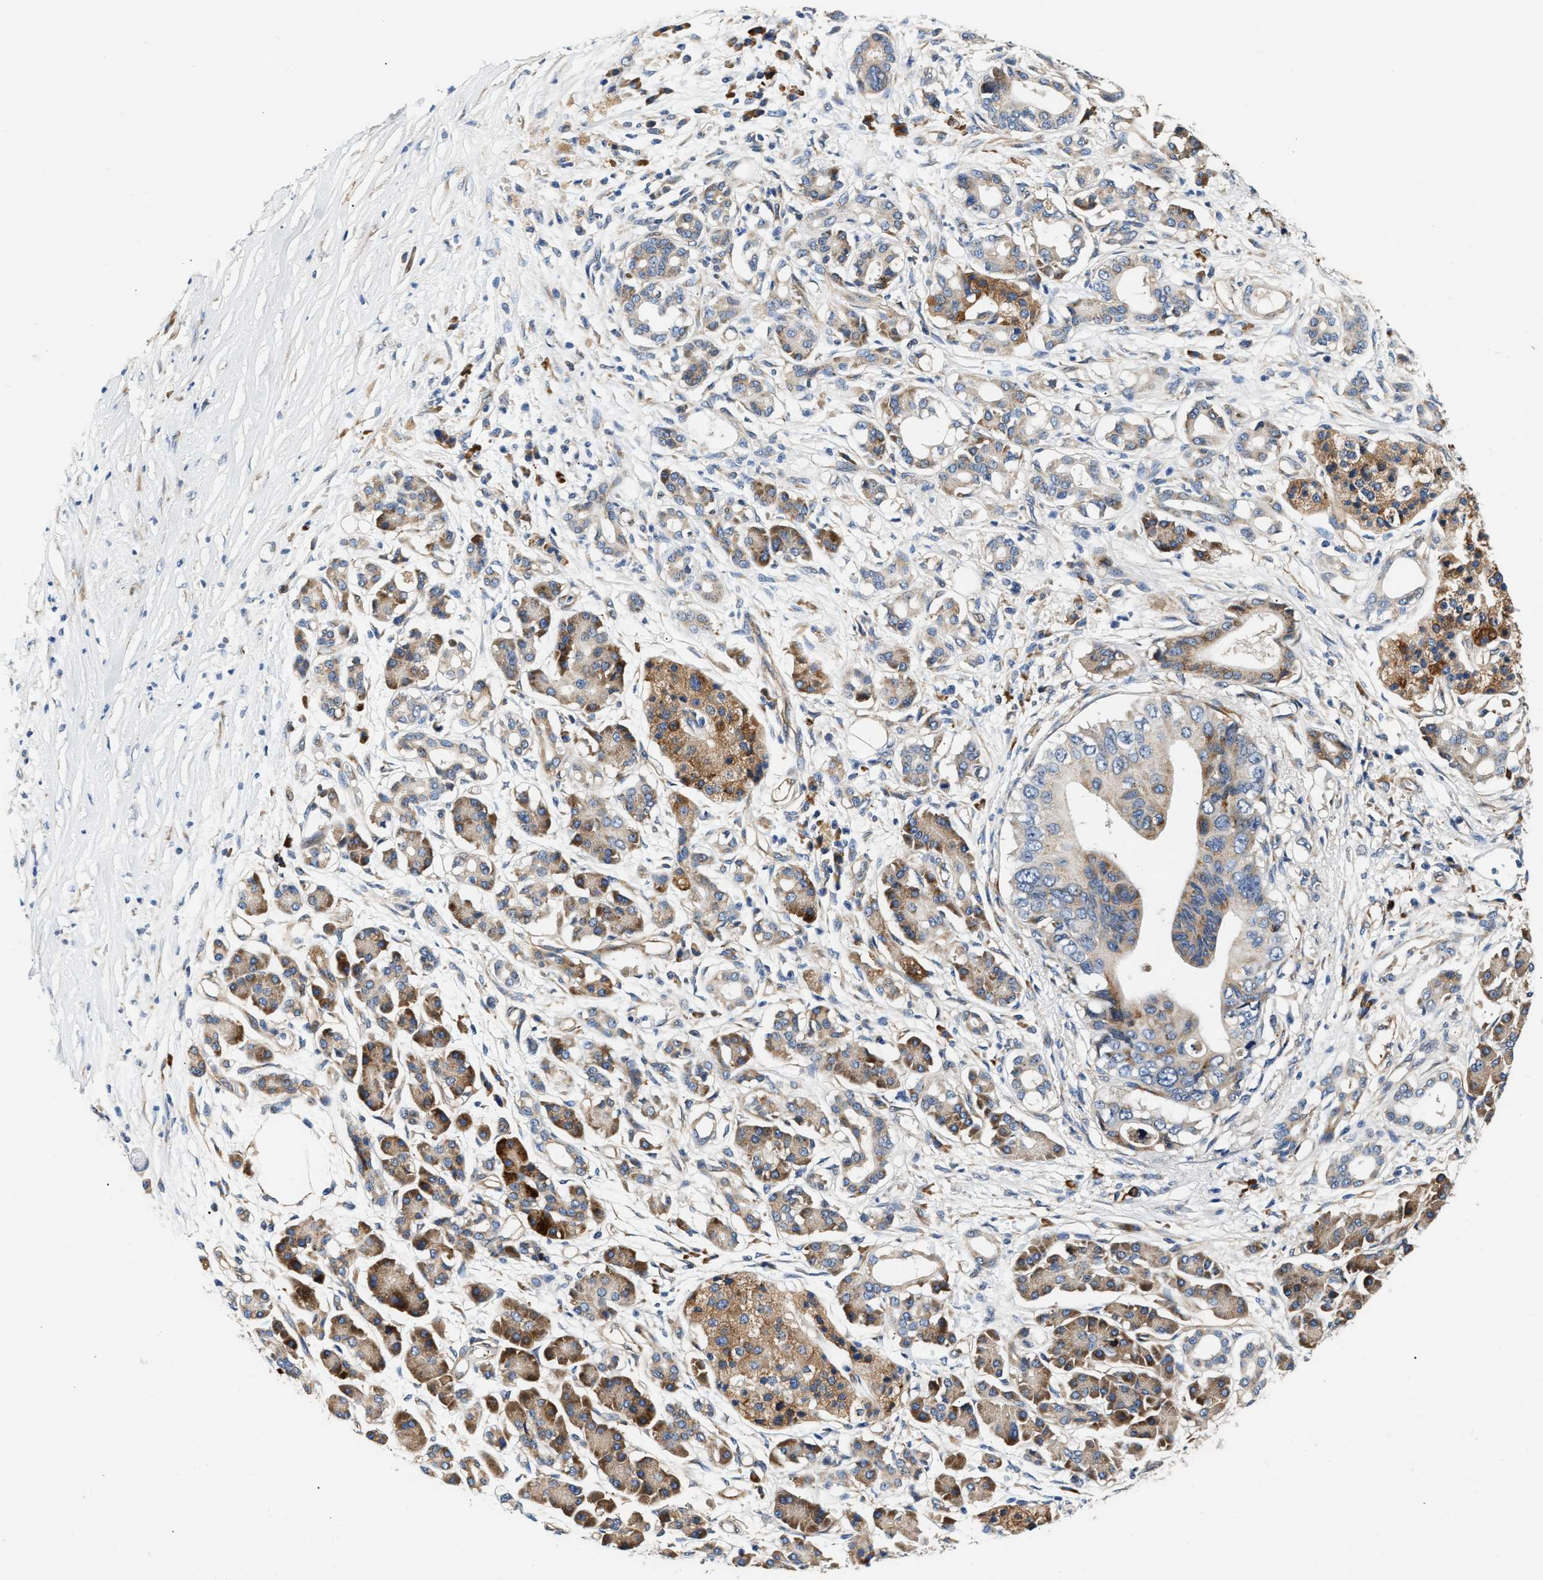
{"staining": {"intensity": "moderate", "quantity": "<25%", "location": "cytoplasmic/membranous"}, "tissue": "pancreatic cancer", "cell_type": "Tumor cells", "image_type": "cancer", "snomed": [{"axis": "morphology", "description": "Adenocarcinoma, NOS"}, {"axis": "topography", "description": "Pancreas"}], "caption": "Moderate cytoplasmic/membranous staining for a protein is seen in approximately <25% of tumor cells of pancreatic adenocarcinoma using immunohistochemistry.", "gene": "IFT74", "patient": {"sex": "male", "age": 77}}